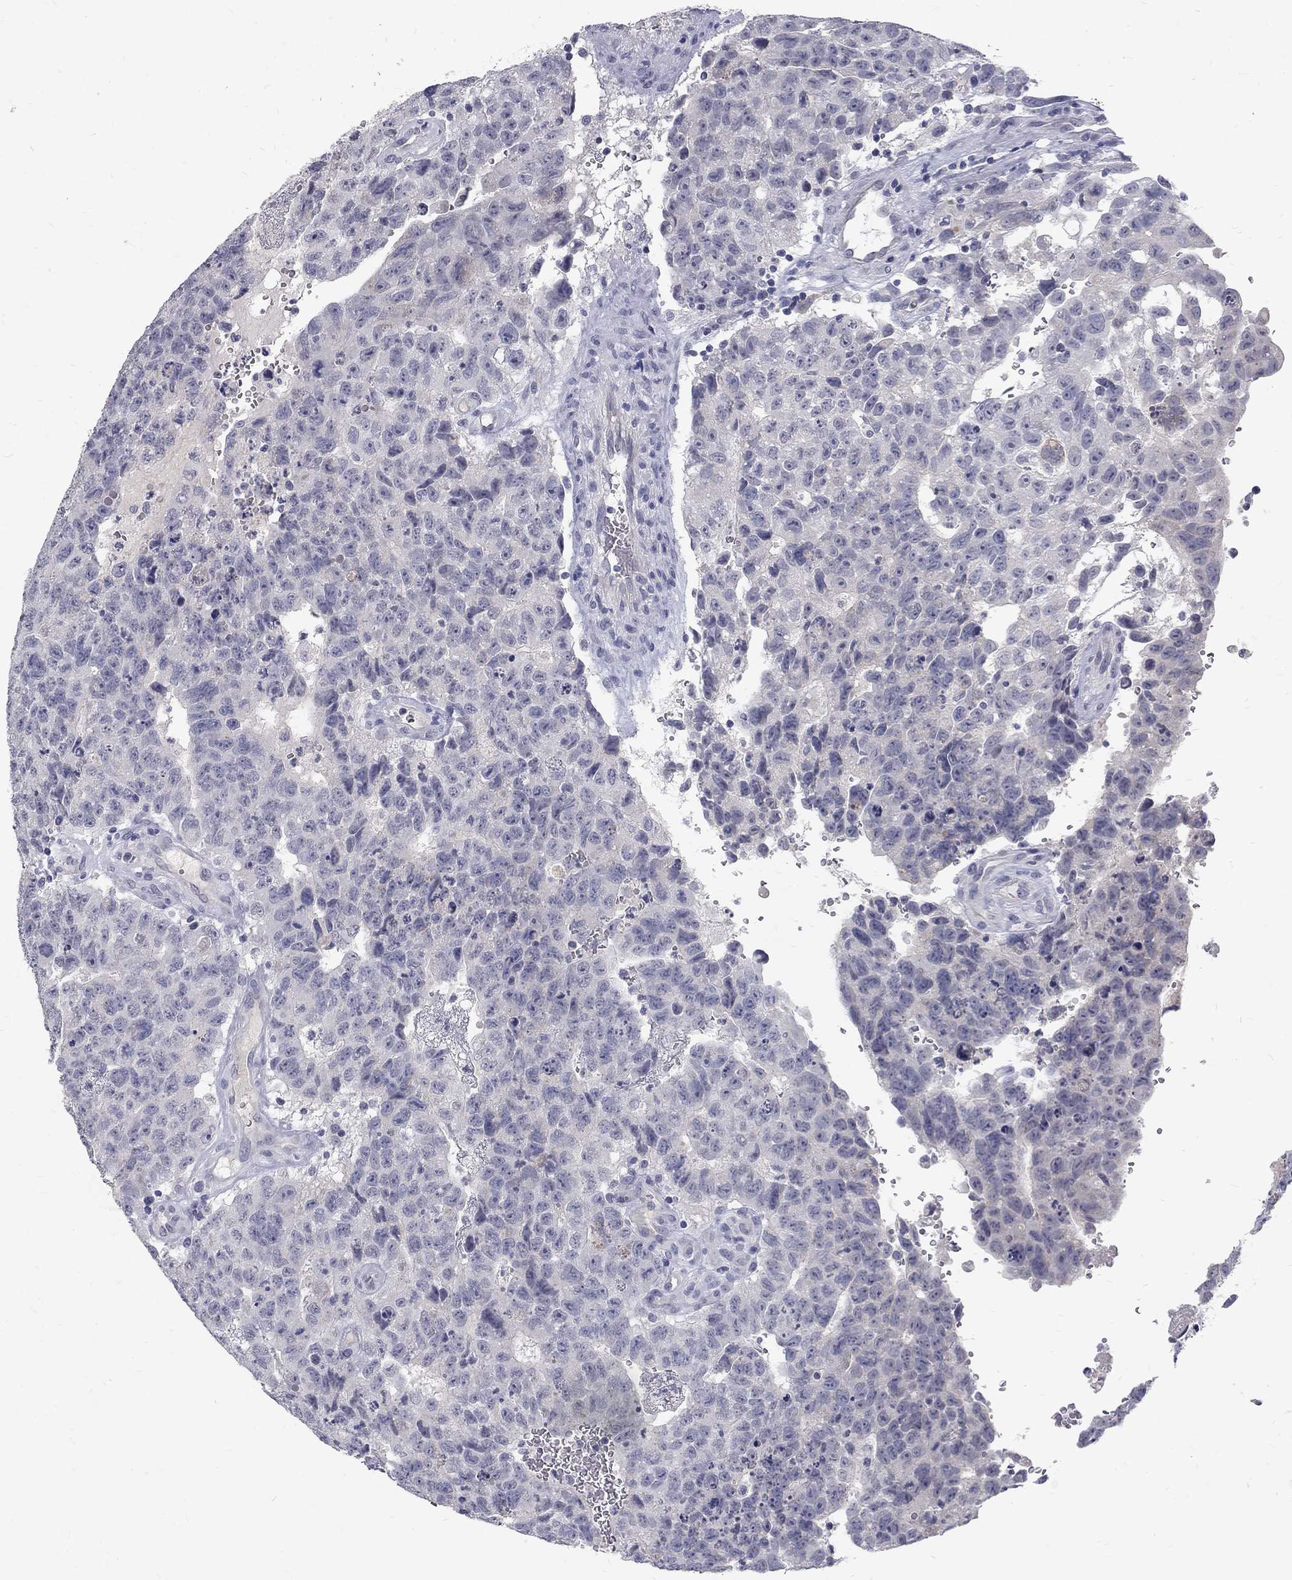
{"staining": {"intensity": "negative", "quantity": "none", "location": "none"}, "tissue": "testis cancer", "cell_type": "Tumor cells", "image_type": "cancer", "snomed": [{"axis": "morphology", "description": "Carcinoma, Embryonal, NOS"}, {"axis": "topography", "description": "Testis"}], "caption": "Histopathology image shows no protein expression in tumor cells of embryonal carcinoma (testis) tissue. The staining is performed using DAB brown chromogen with nuclei counter-stained in using hematoxylin.", "gene": "NOS1", "patient": {"sex": "male", "age": 24}}